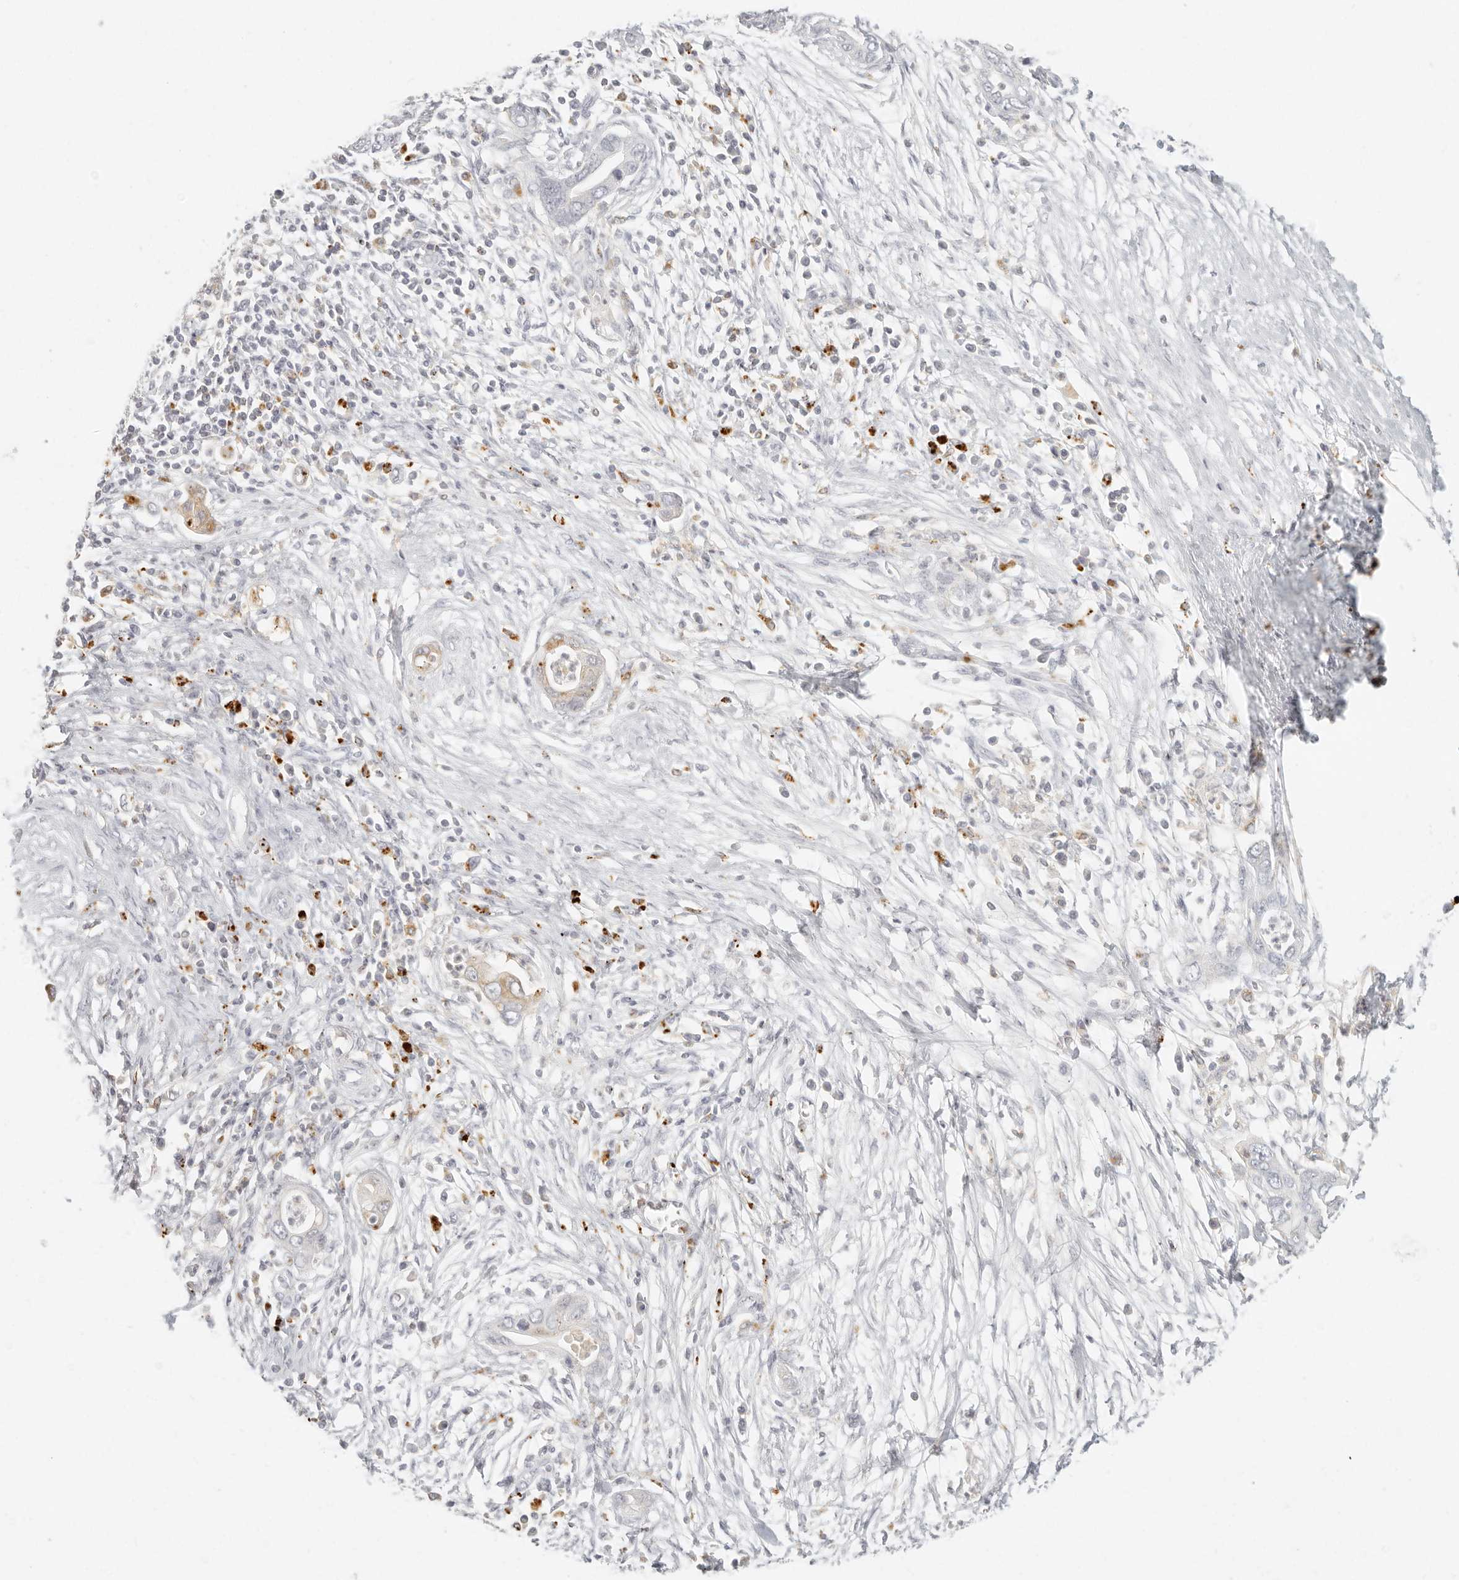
{"staining": {"intensity": "negative", "quantity": "none", "location": "none"}, "tissue": "pancreatic cancer", "cell_type": "Tumor cells", "image_type": "cancer", "snomed": [{"axis": "morphology", "description": "Adenocarcinoma, NOS"}, {"axis": "topography", "description": "Pancreas"}], "caption": "Tumor cells are negative for protein expression in human adenocarcinoma (pancreatic).", "gene": "RNASET2", "patient": {"sex": "male", "age": 75}}